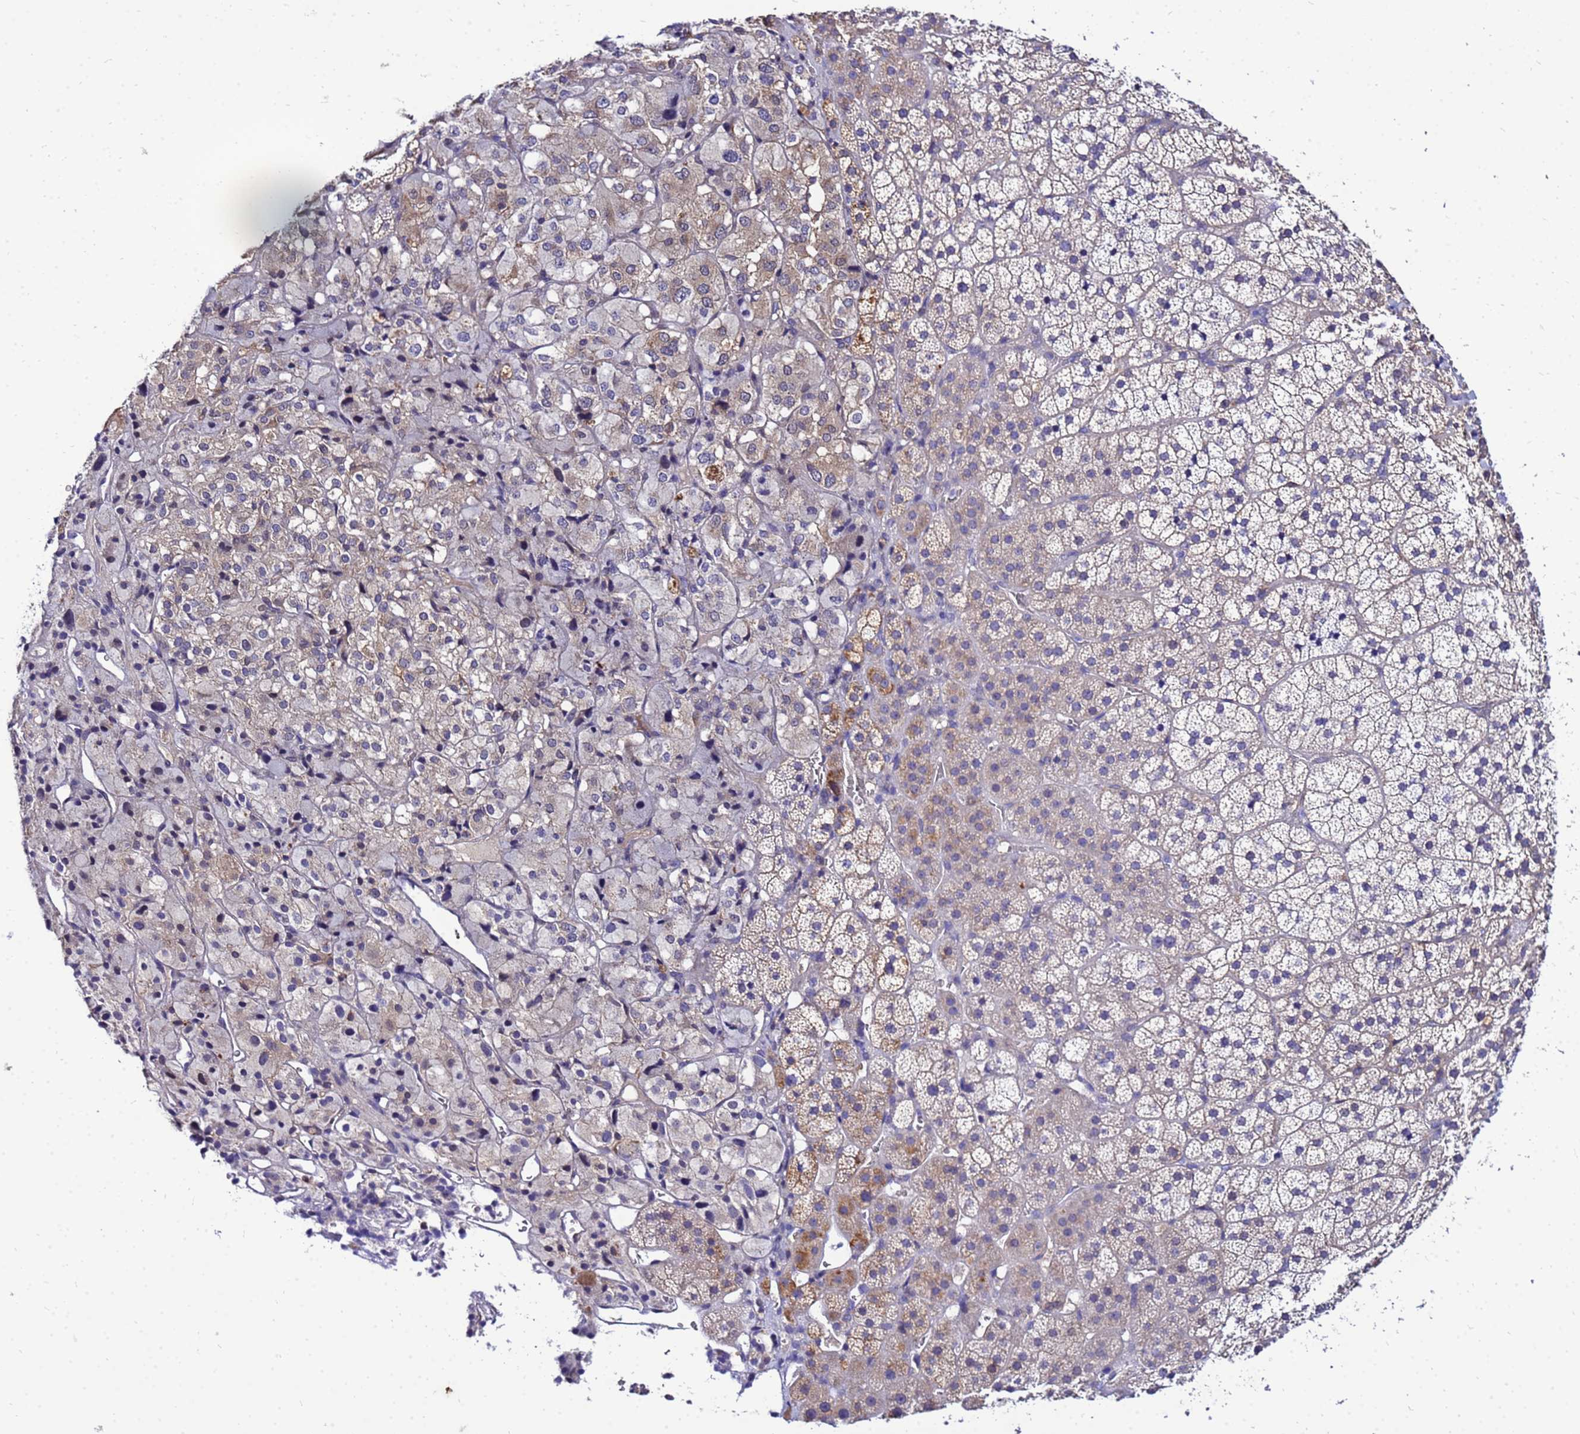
{"staining": {"intensity": "weak", "quantity": "<25%", "location": "cytoplasmic/membranous"}, "tissue": "adrenal gland", "cell_type": "Glandular cells", "image_type": "normal", "snomed": [{"axis": "morphology", "description": "Normal tissue, NOS"}, {"axis": "topography", "description": "Adrenal gland"}], "caption": "IHC of normal adrenal gland displays no expression in glandular cells. The staining was performed using DAB (3,3'-diaminobenzidine) to visualize the protein expression in brown, while the nuclei were stained in blue with hematoxylin (Magnification: 20x).", "gene": "DBNDD2", "patient": {"sex": "female", "age": 44}}